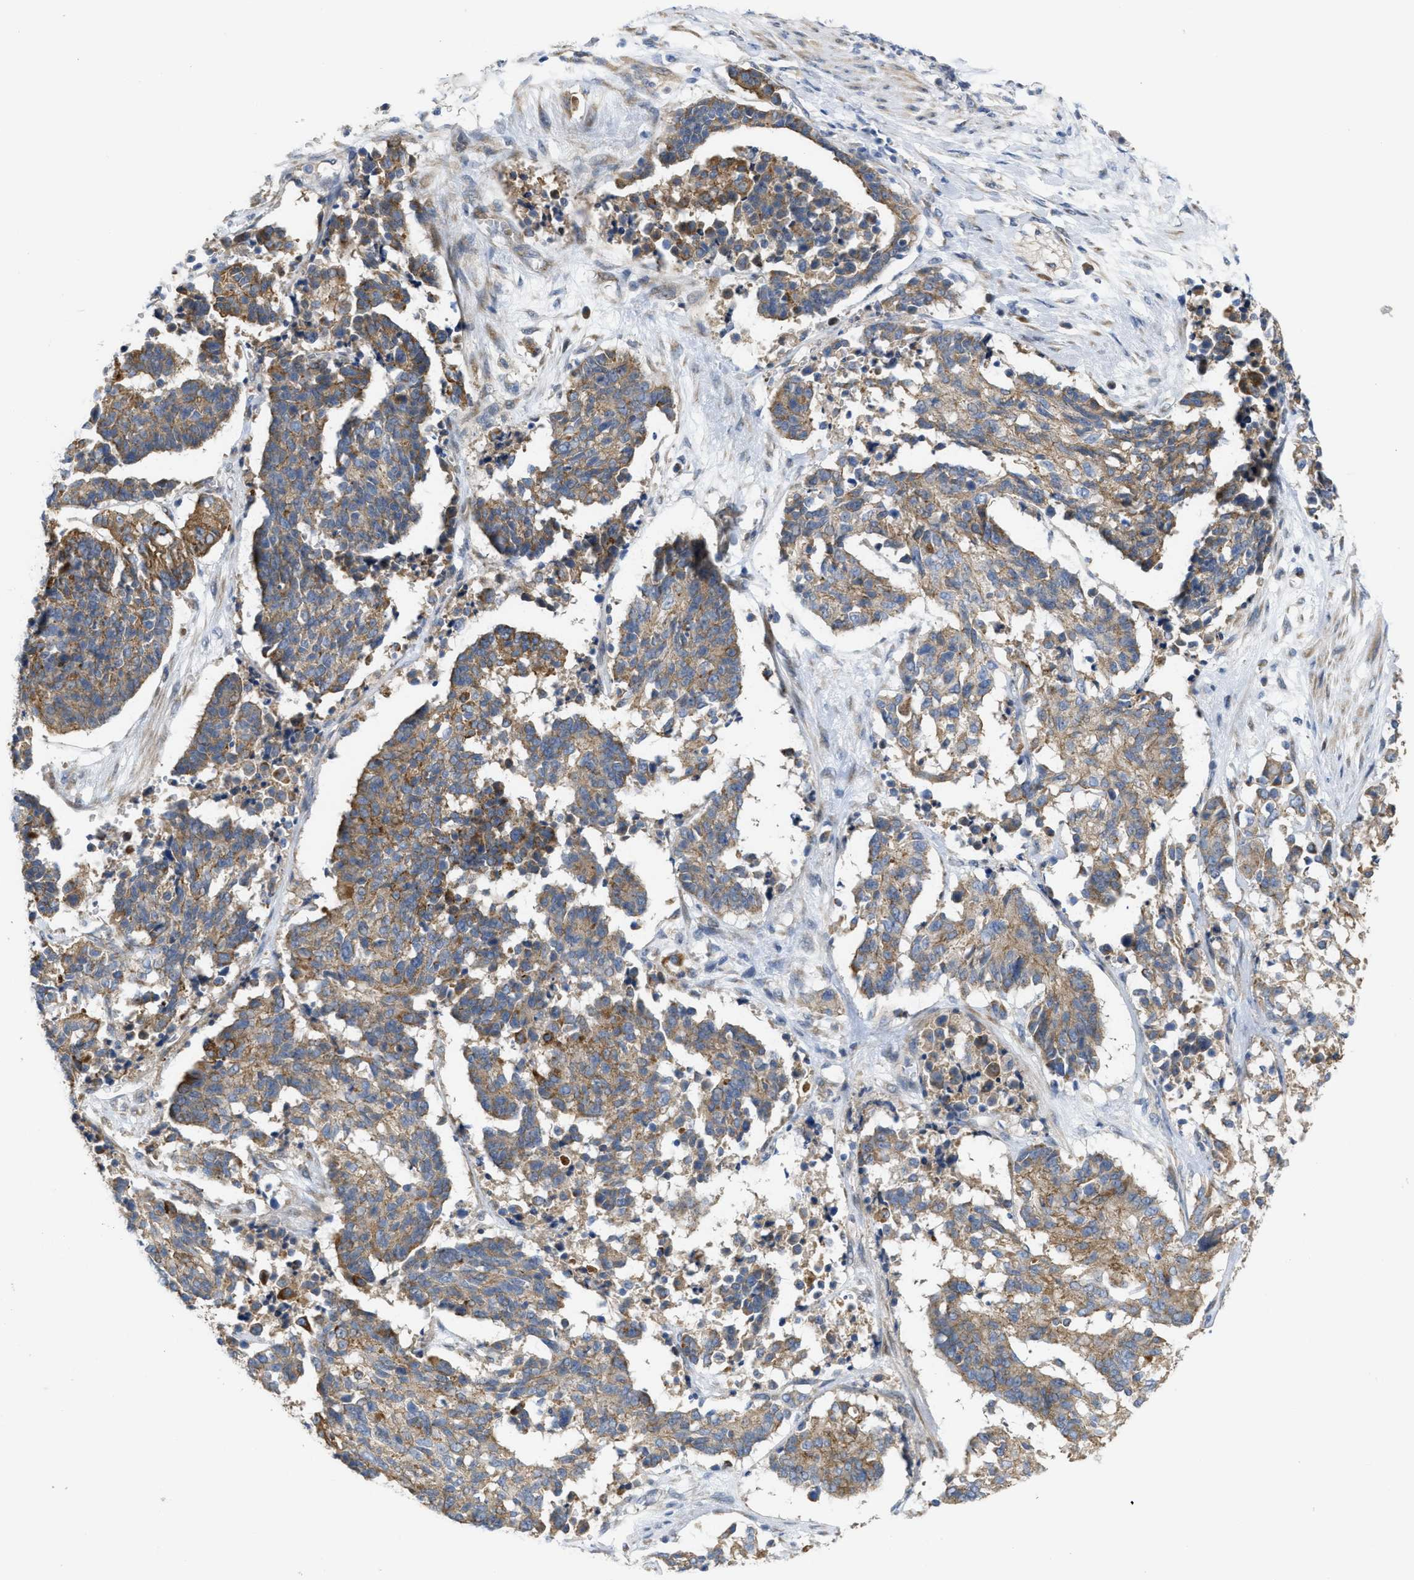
{"staining": {"intensity": "moderate", "quantity": ">75%", "location": "cytoplasmic/membranous"}, "tissue": "cervical cancer", "cell_type": "Tumor cells", "image_type": "cancer", "snomed": [{"axis": "morphology", "description": "Squamous cell carcinoma, NOS"}, {"axis": "topography", "description": "Cervix"}], "caption": "Immunohistochemical staining of human cervical squamous cell carcinoma demonstrates moderate cytoplasmic/membranous protein expression in about >75% of tumor cells.", "gene": "CDPF1", "patient": {"sex": "female", "age": 35}}